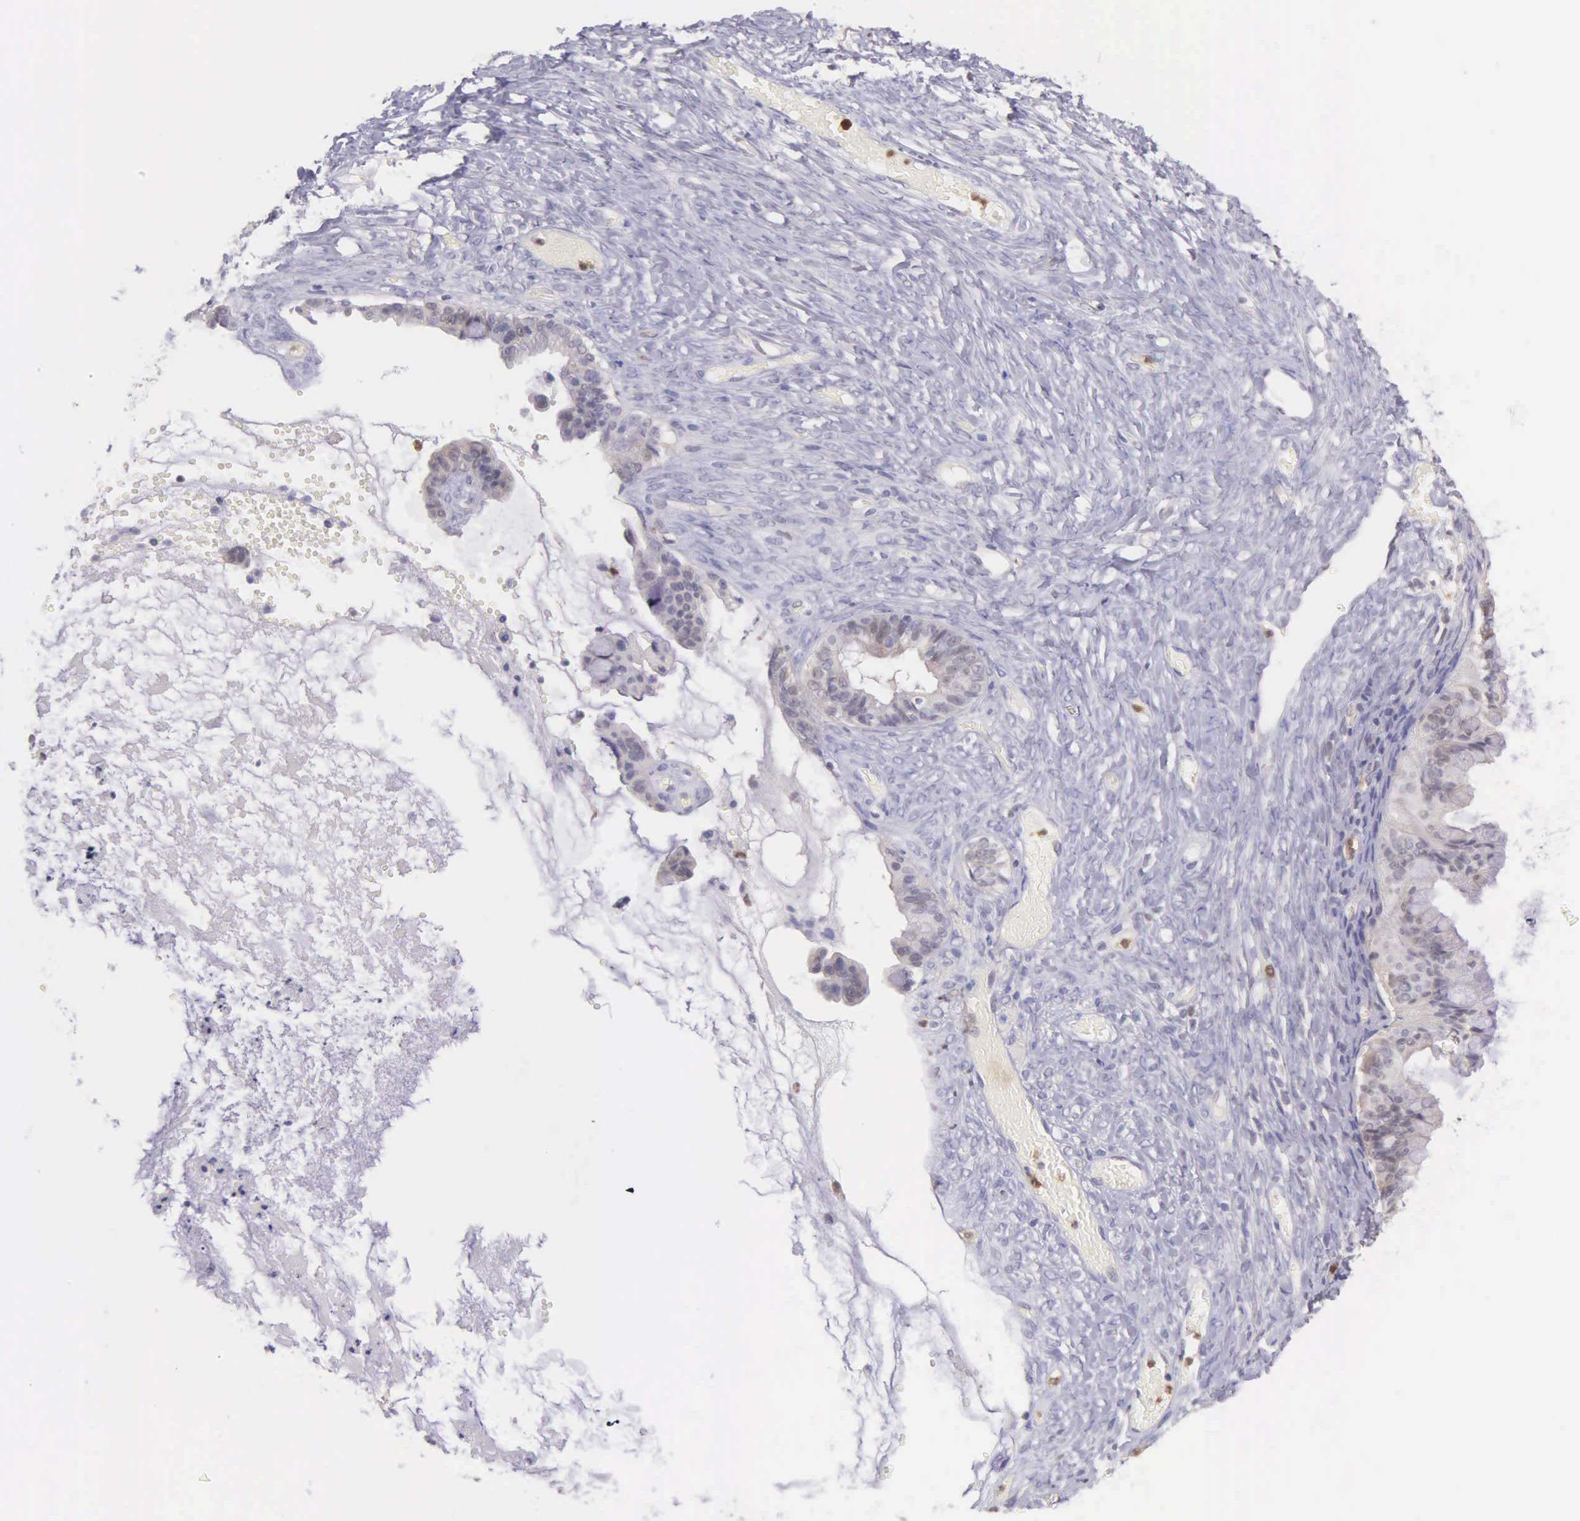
{"staining": {"intensity": "weak", "quantity": "25%-75%", "location": "cytoplasmic/membranous"}, "tissue": "ovarian cancer", "cell_type": "Tumor cells", "image_type": "cancer", "snomed": [{"axis": "morphology", "description": "Cystadenocarcinoma, mucinous, NOS"}, {"axis": "topography", "description": "Ovary"}], "caption": "This image exhibits immunohistochemistry staining of ovarian mucinous cystadenocarcinoma, with low weak cytoplasmic/membranous positivity in approximately 25%-75% of tumor cells.", "gene": "BID", "patient": {"sex": "female", "age": 57}}